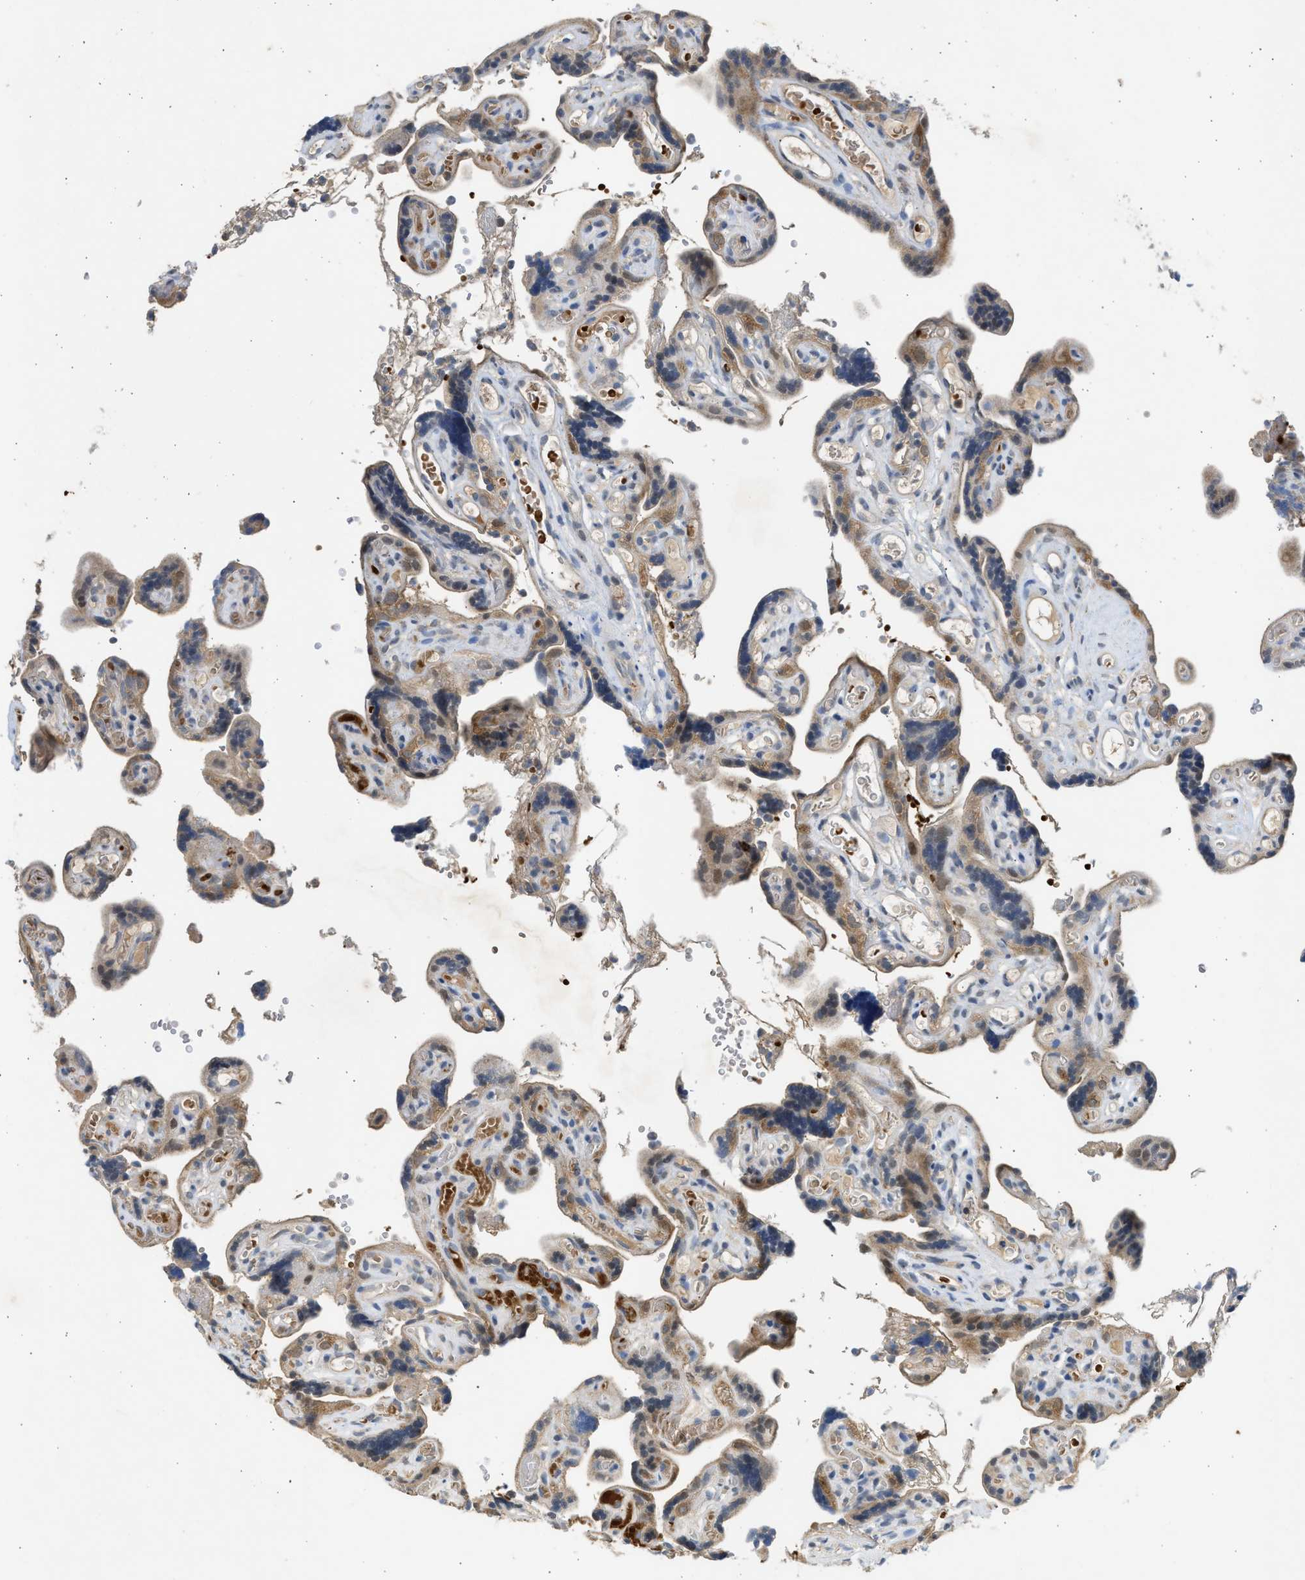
{"staining": {"intensity": "moderate", "quantity": ">75%", "location": "cytoplasmic/membranous"}, "tissue": "placenta", "cell_type": "Decidual cells", "image_type": "normal", "snomed": [{"axis": "morphology", "description": "Normal tissue, NOS"}, {"axis": "topography", "description": "Placenta"}], "caption": "Protein expression analysis of unremarkable placenta exhibits moderate cytoplasmic/membranous staining in about >75% of decidual cells.", "gene": "MAPK7", "patient": {"sex": "female", "age": 30}}